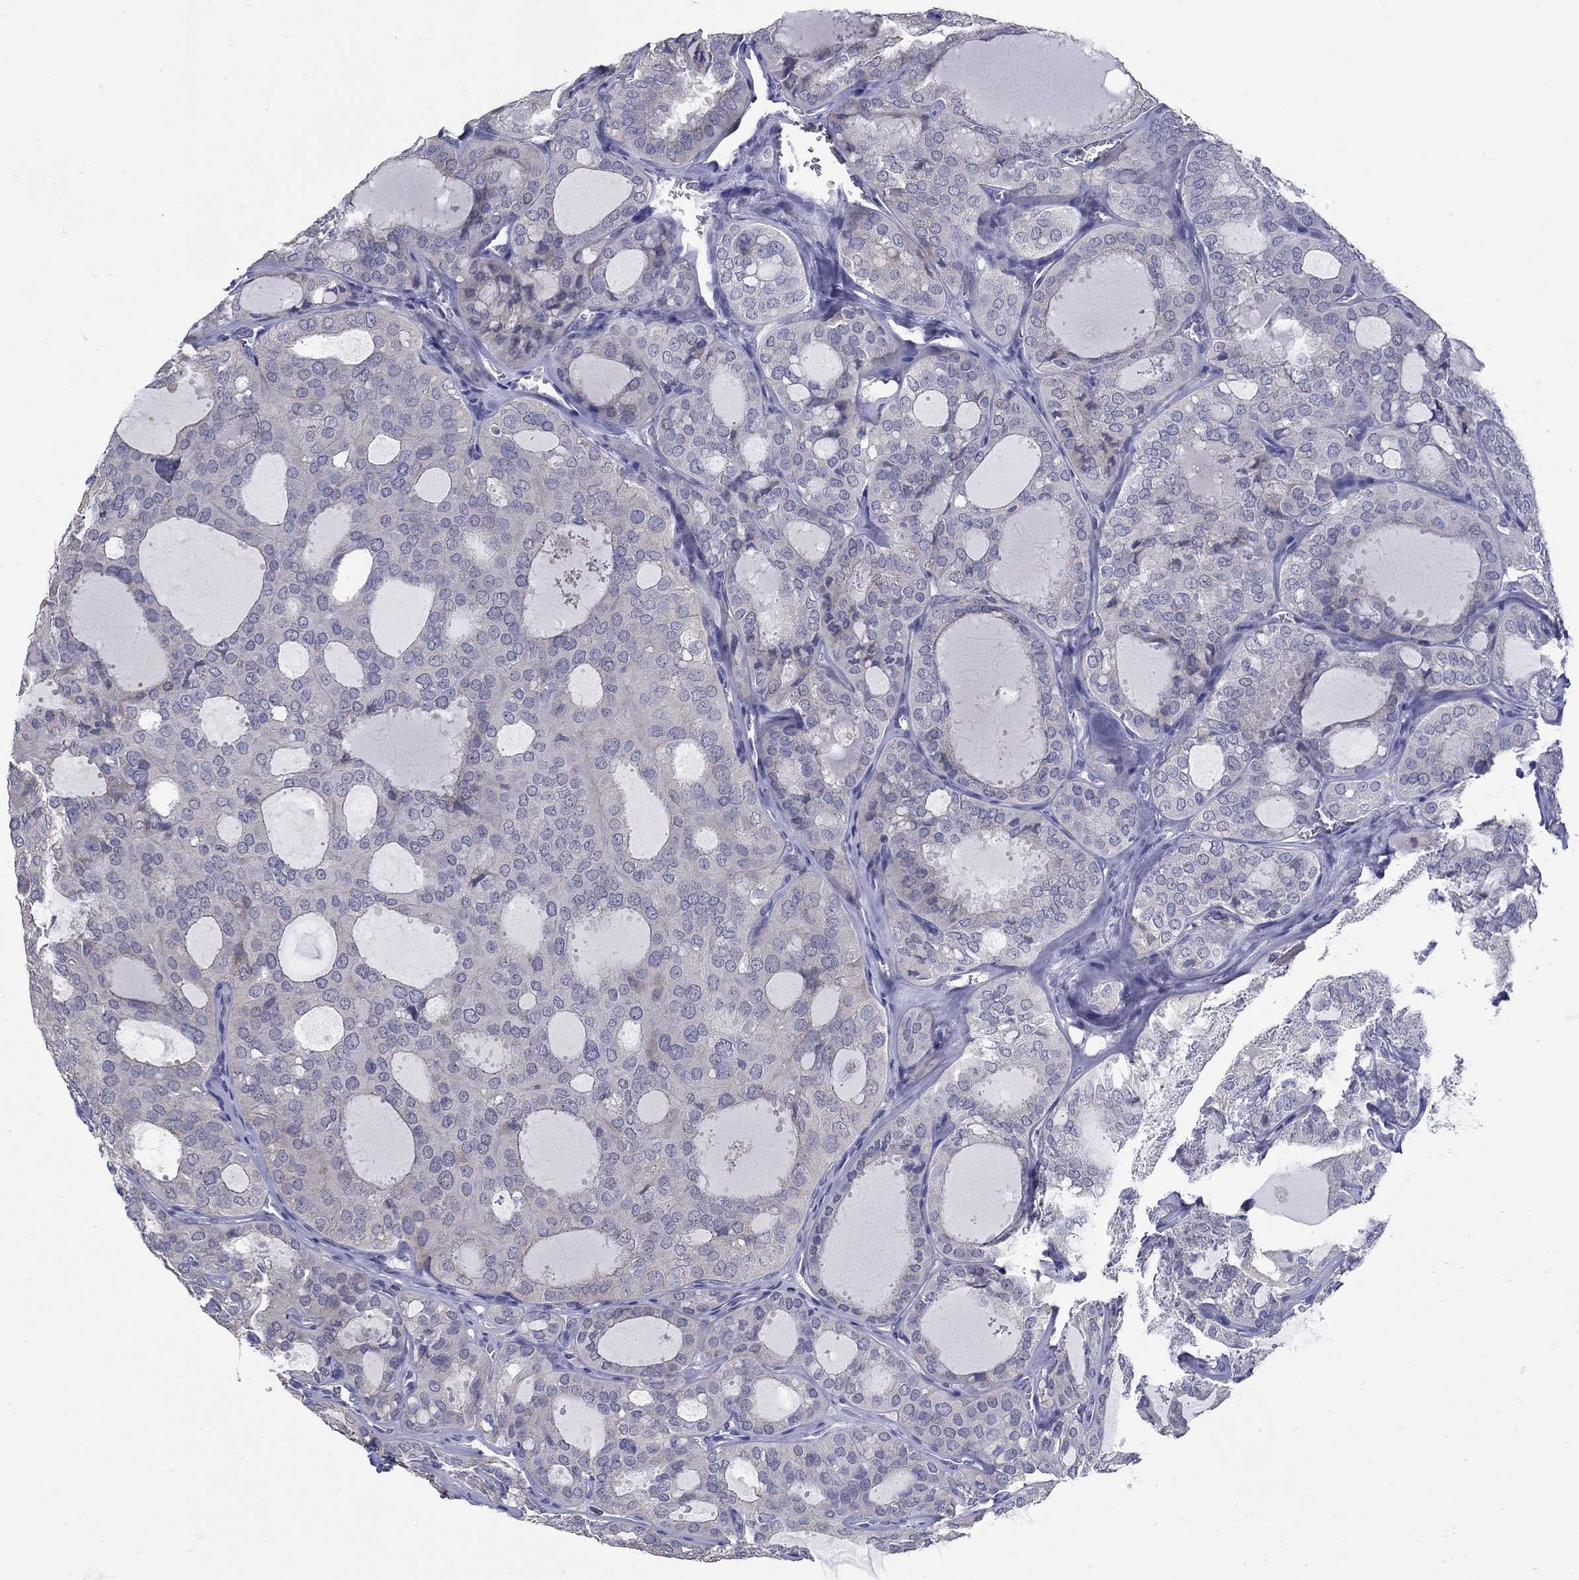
{"staining": {"intensity": "negative", "quantity": "none", "location": "none"}, "tissue": "thyroid cancer", "cell_type": "Tumor cells", "image_type": "cancer", "snomed": [{"axis": "morphology", "description": "Follicular adenoma carcinoma, NOS"}, {"axis": "topography", "description": "Thyroid gland"}], "caption": "Immunohistochemistry of human thyroid follicular adenoma carcinoma exhibits no expression in tumor cells.", "gene": "ABCA4", "patient": {"sex": "male", "age": 75}}